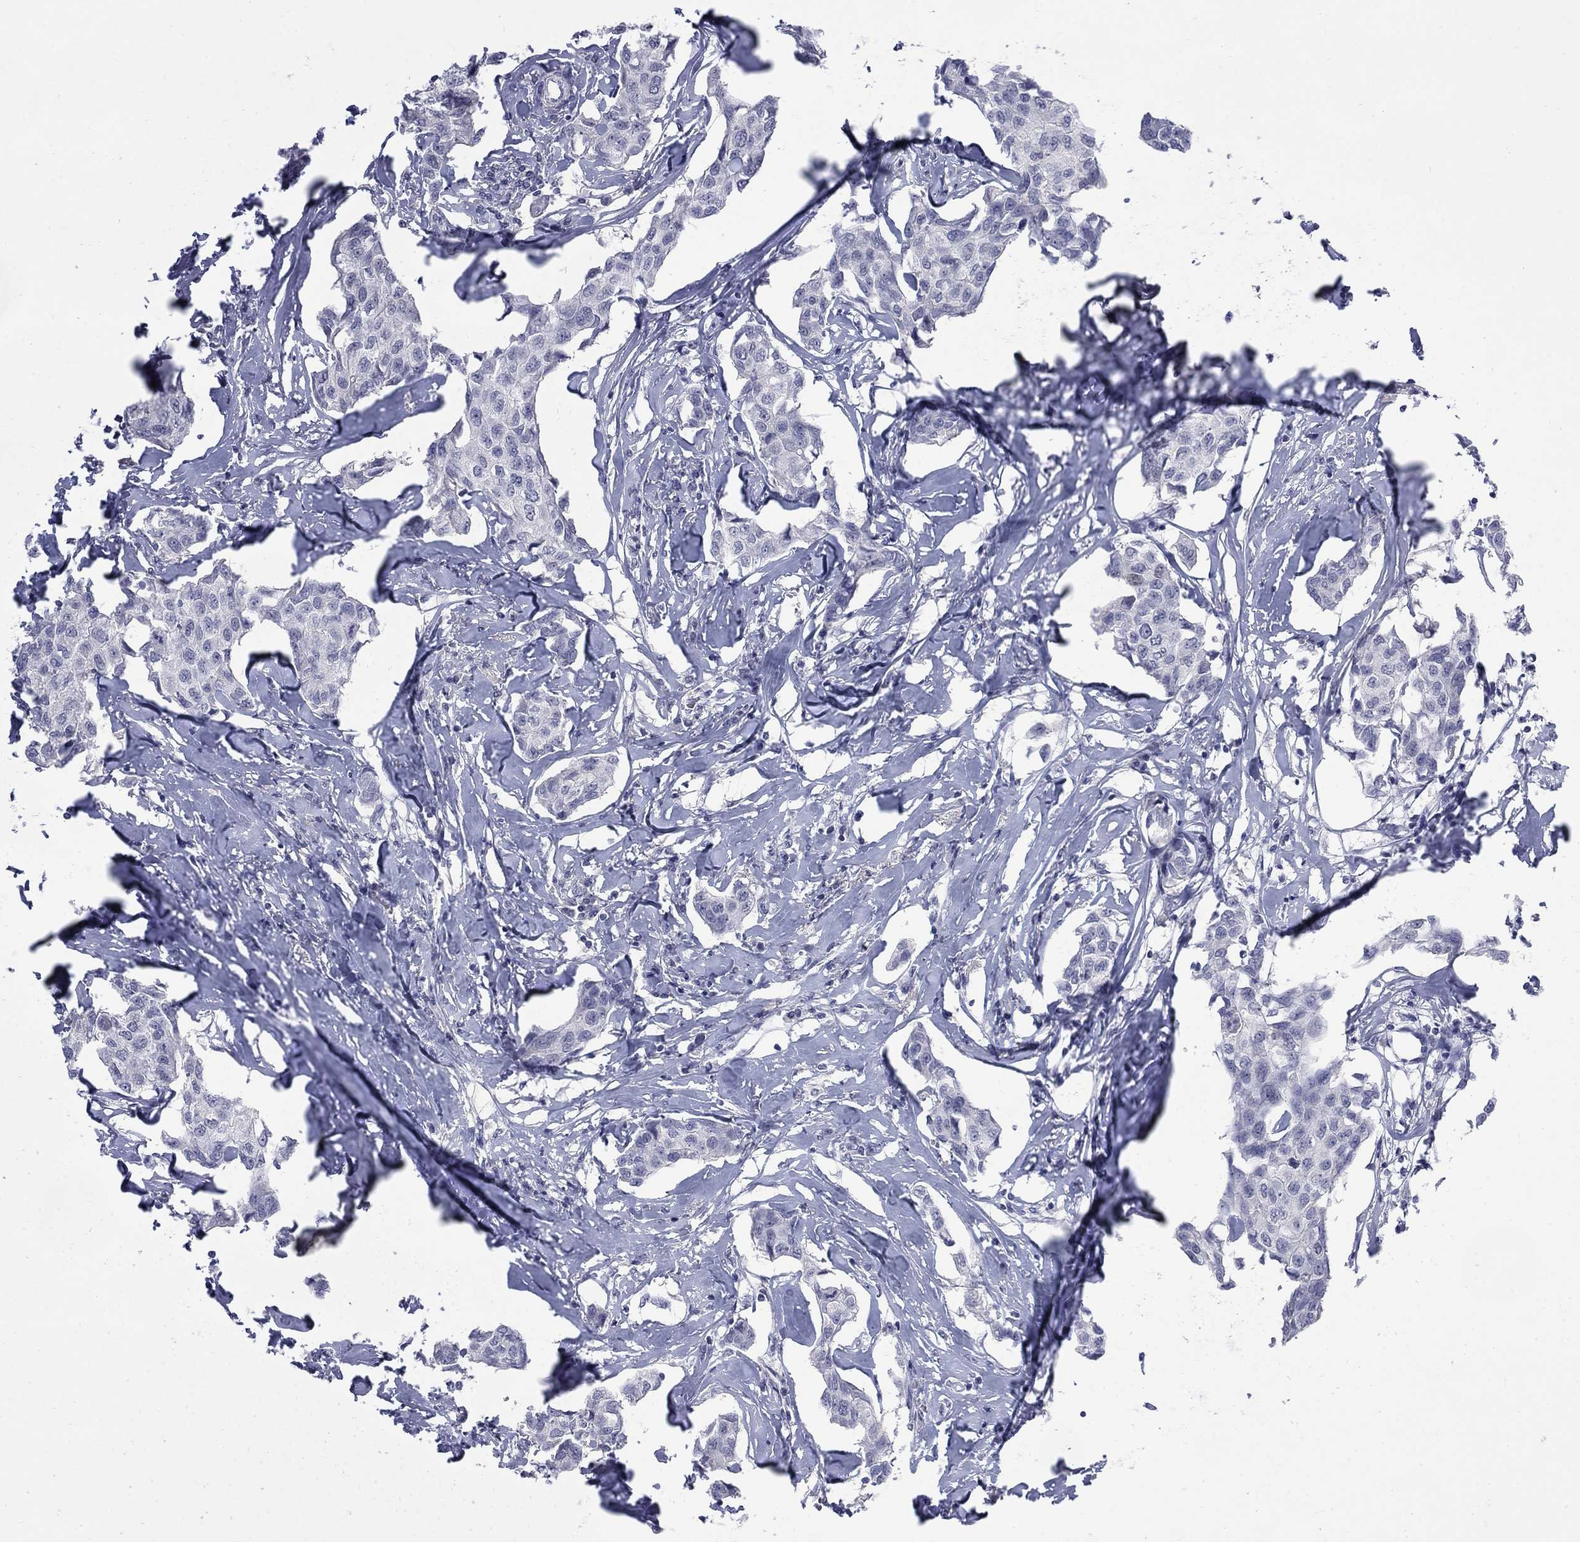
{"staining": {"intensity": "negative", "quantity": "none", "location": "none"}, "tissue": "breast cancer", "cell_type": "Tumor cells", "image_type": "cancer", "snomed": [{"axis": "morphology", "description": "Duct carcinoma"}, {"axis": "topography", "description": "Breast"}], "caption": "Human breast cancer stained for a protein using immunohistochemistry reveals no expression in tumor cells.", "gene": "CTNND2", "patient": {"sex": "female", "age": 80}}